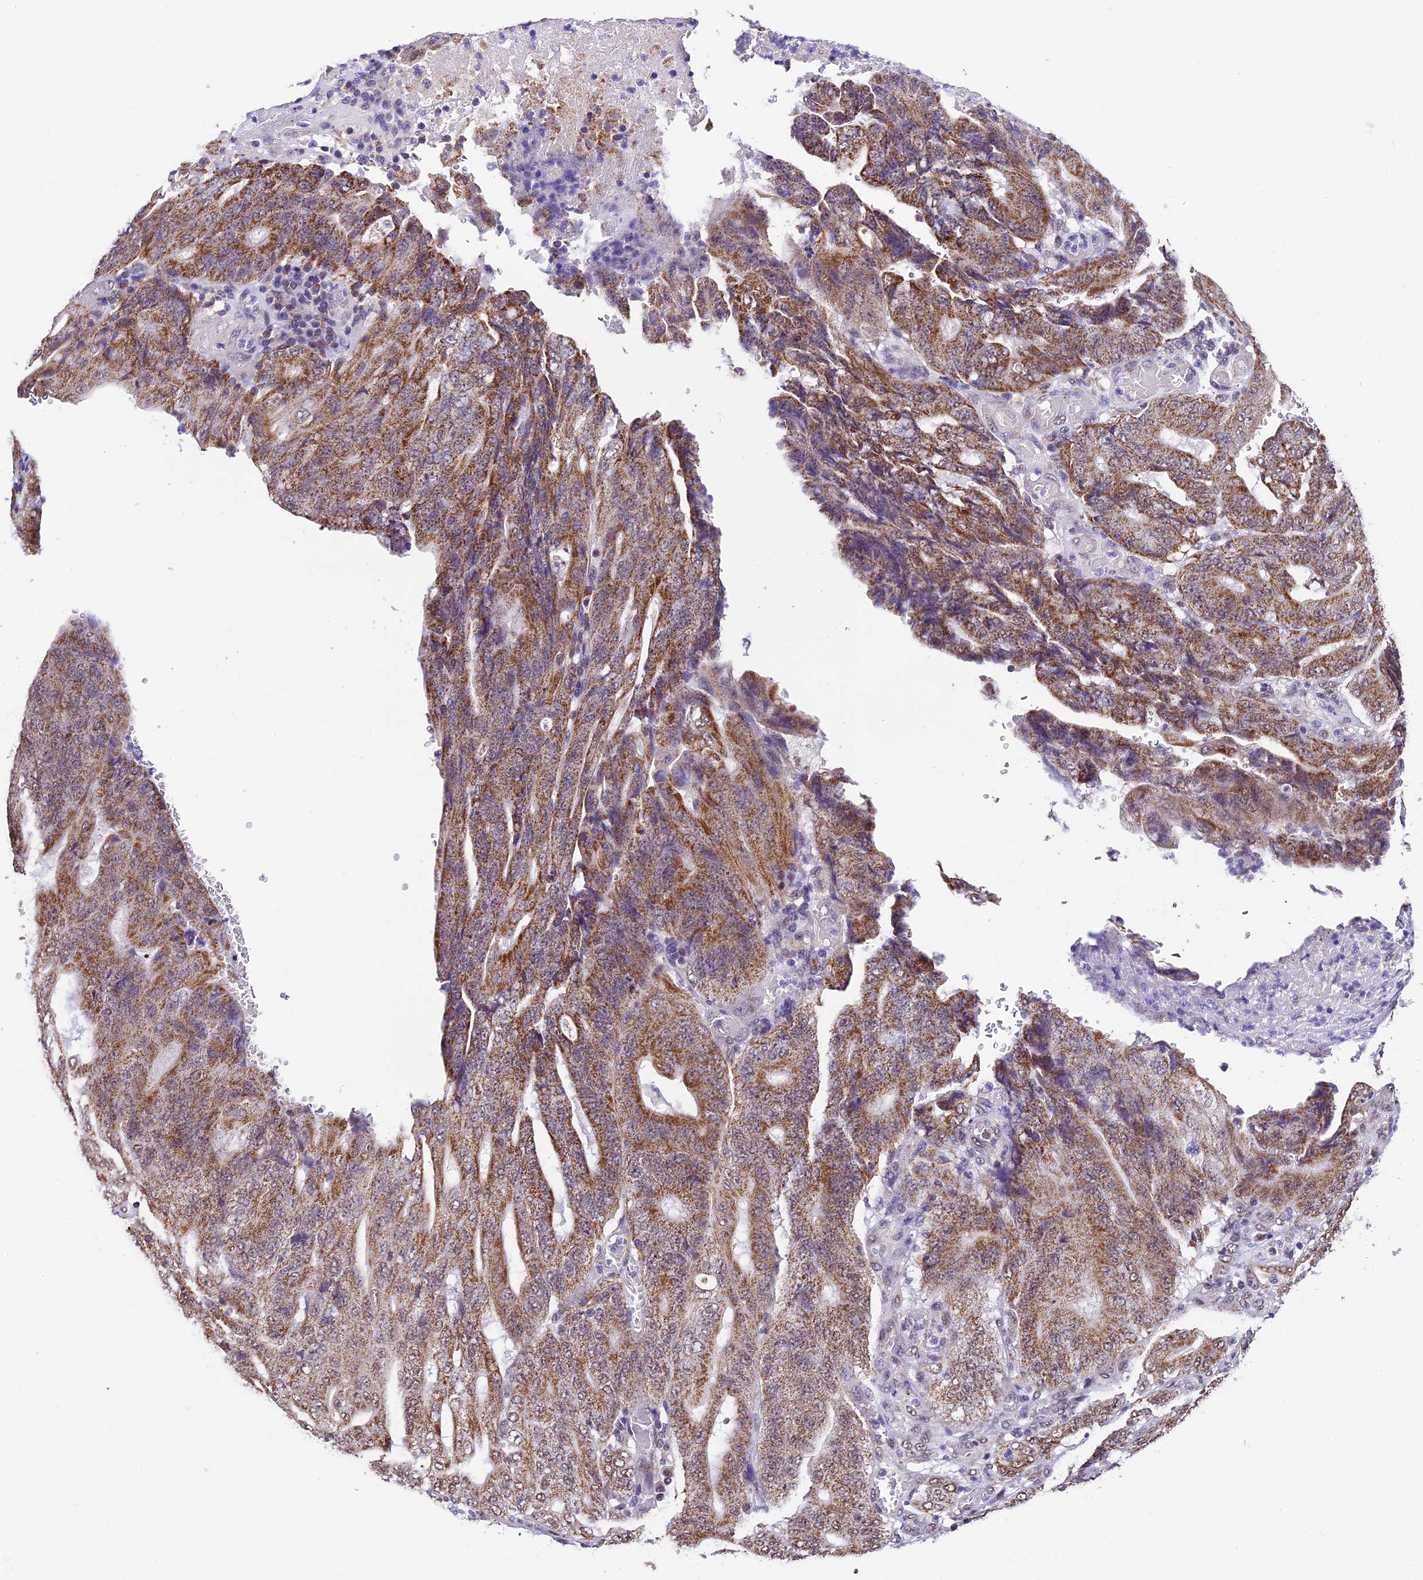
{"staining": {"intensity": "moderate", "quantity": ">75%", "location": "cytoplasmic/membranous"}, "tissue": "stomach cancer", "cell_type": "Tumor cells", "image_type": "cancer", "snomed": [{"axis": "morphology", "description": "Adenocarcinoma, NOS"}, {"axis": "topography", "description": "Stomach"}], "caption": "This micrograph shows stomach adenocarcinoma stained with IHC to label a protein in brown. The cytoplasmic/membranous of tumor cells show moderate positivity for the protein. Nuclei are counter-stained blue.", "gene": "CARS2", "patient": {"sex": "female", "age": 73}}